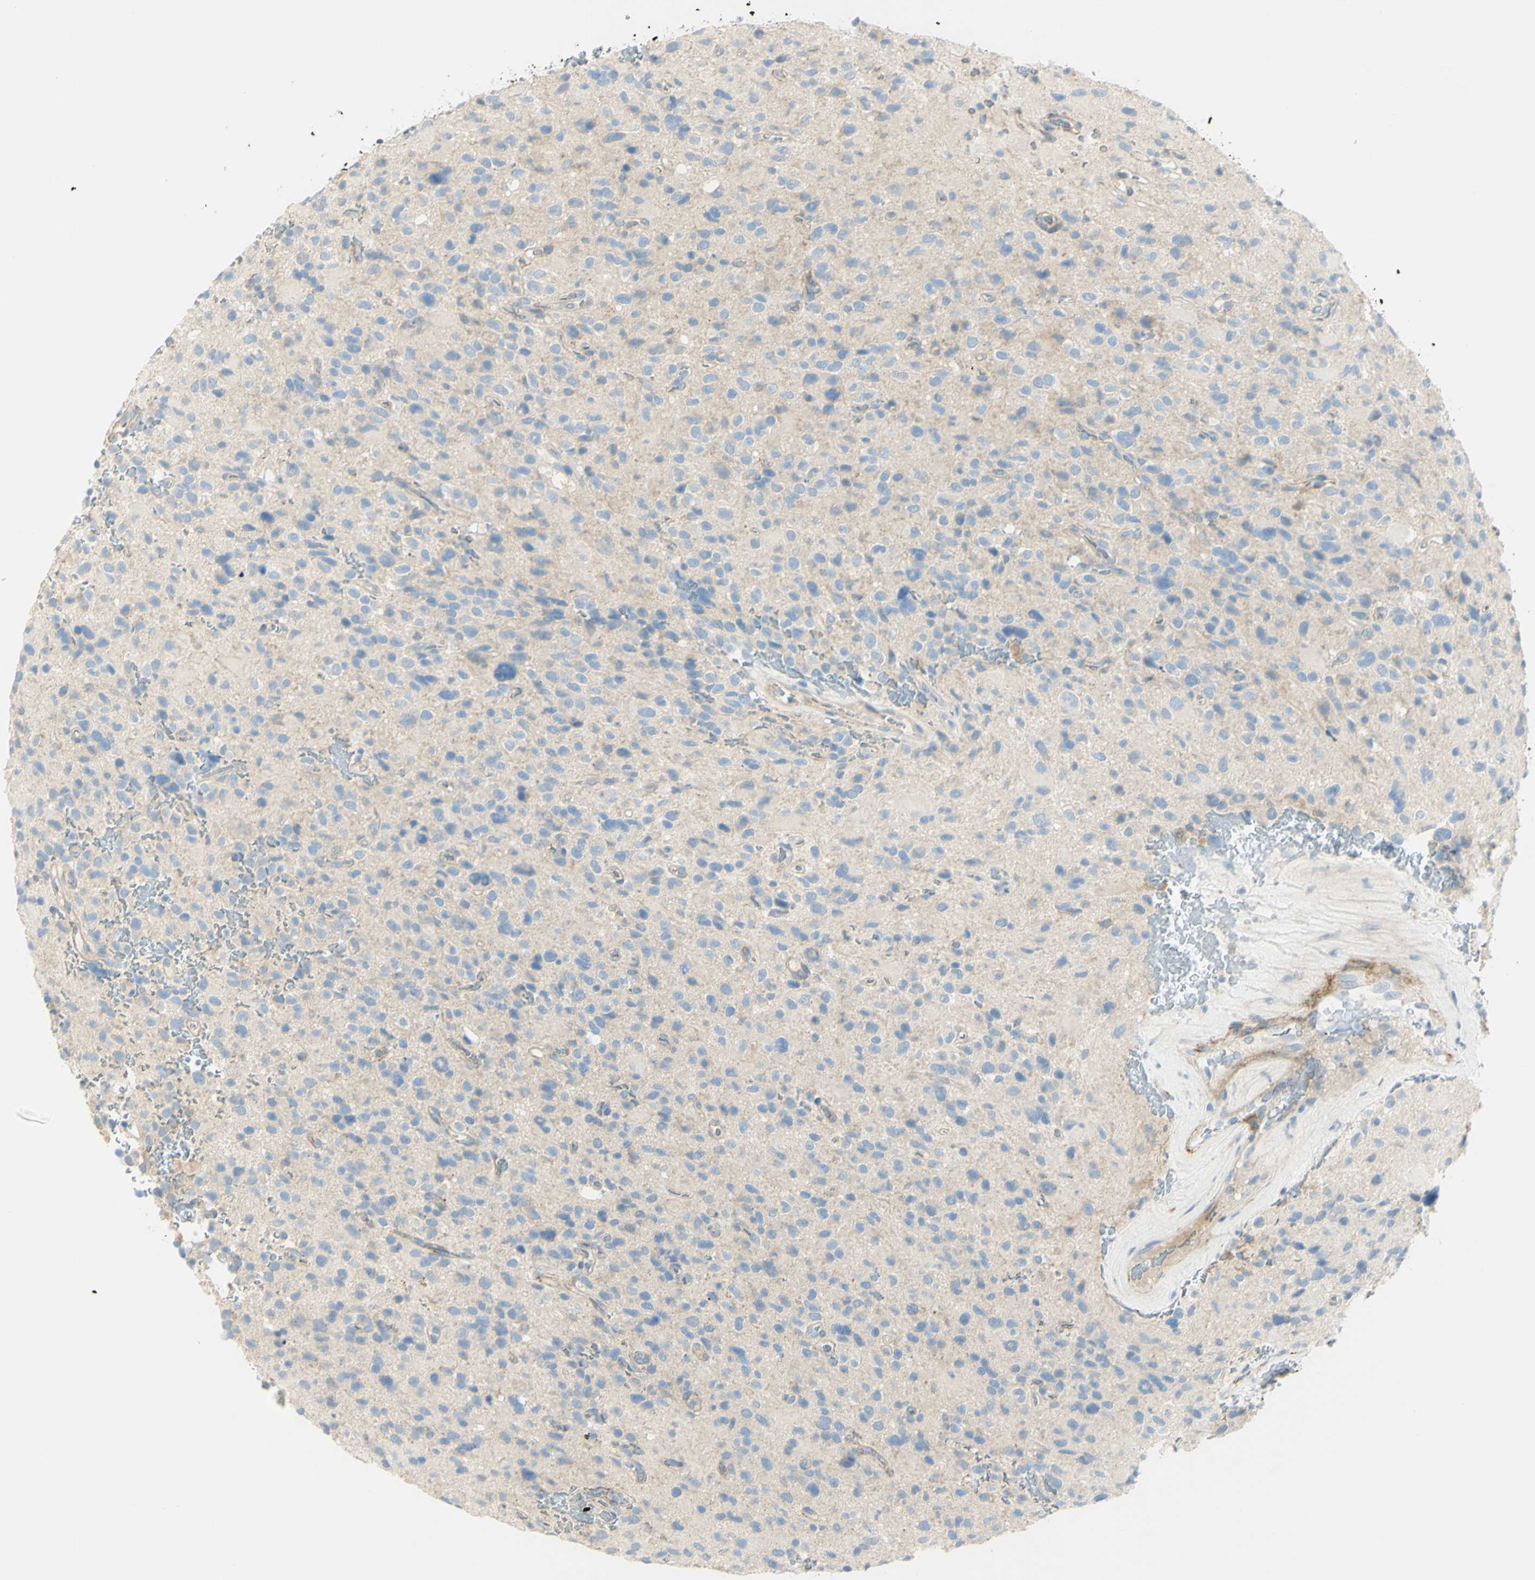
{"staining": {"intensity": "negative", "quantity": "none", "location": "none"}, "tissue": "glioma", "cell_type": "Tumor cells", "image_type": "cancer", "snomed": [{"axis": "morphology", "description": "Glioma, malignant, High grade"}, {"axis": "topography", "description": "Brain"}], "caption": "Immunohistochemical staining of glioma displays no significant positivity in tumor cells. (IHC, brightfield microscopy, high magnification).", "gene": "GCNT3", "patient": {"sex": "male", "age": 48}}